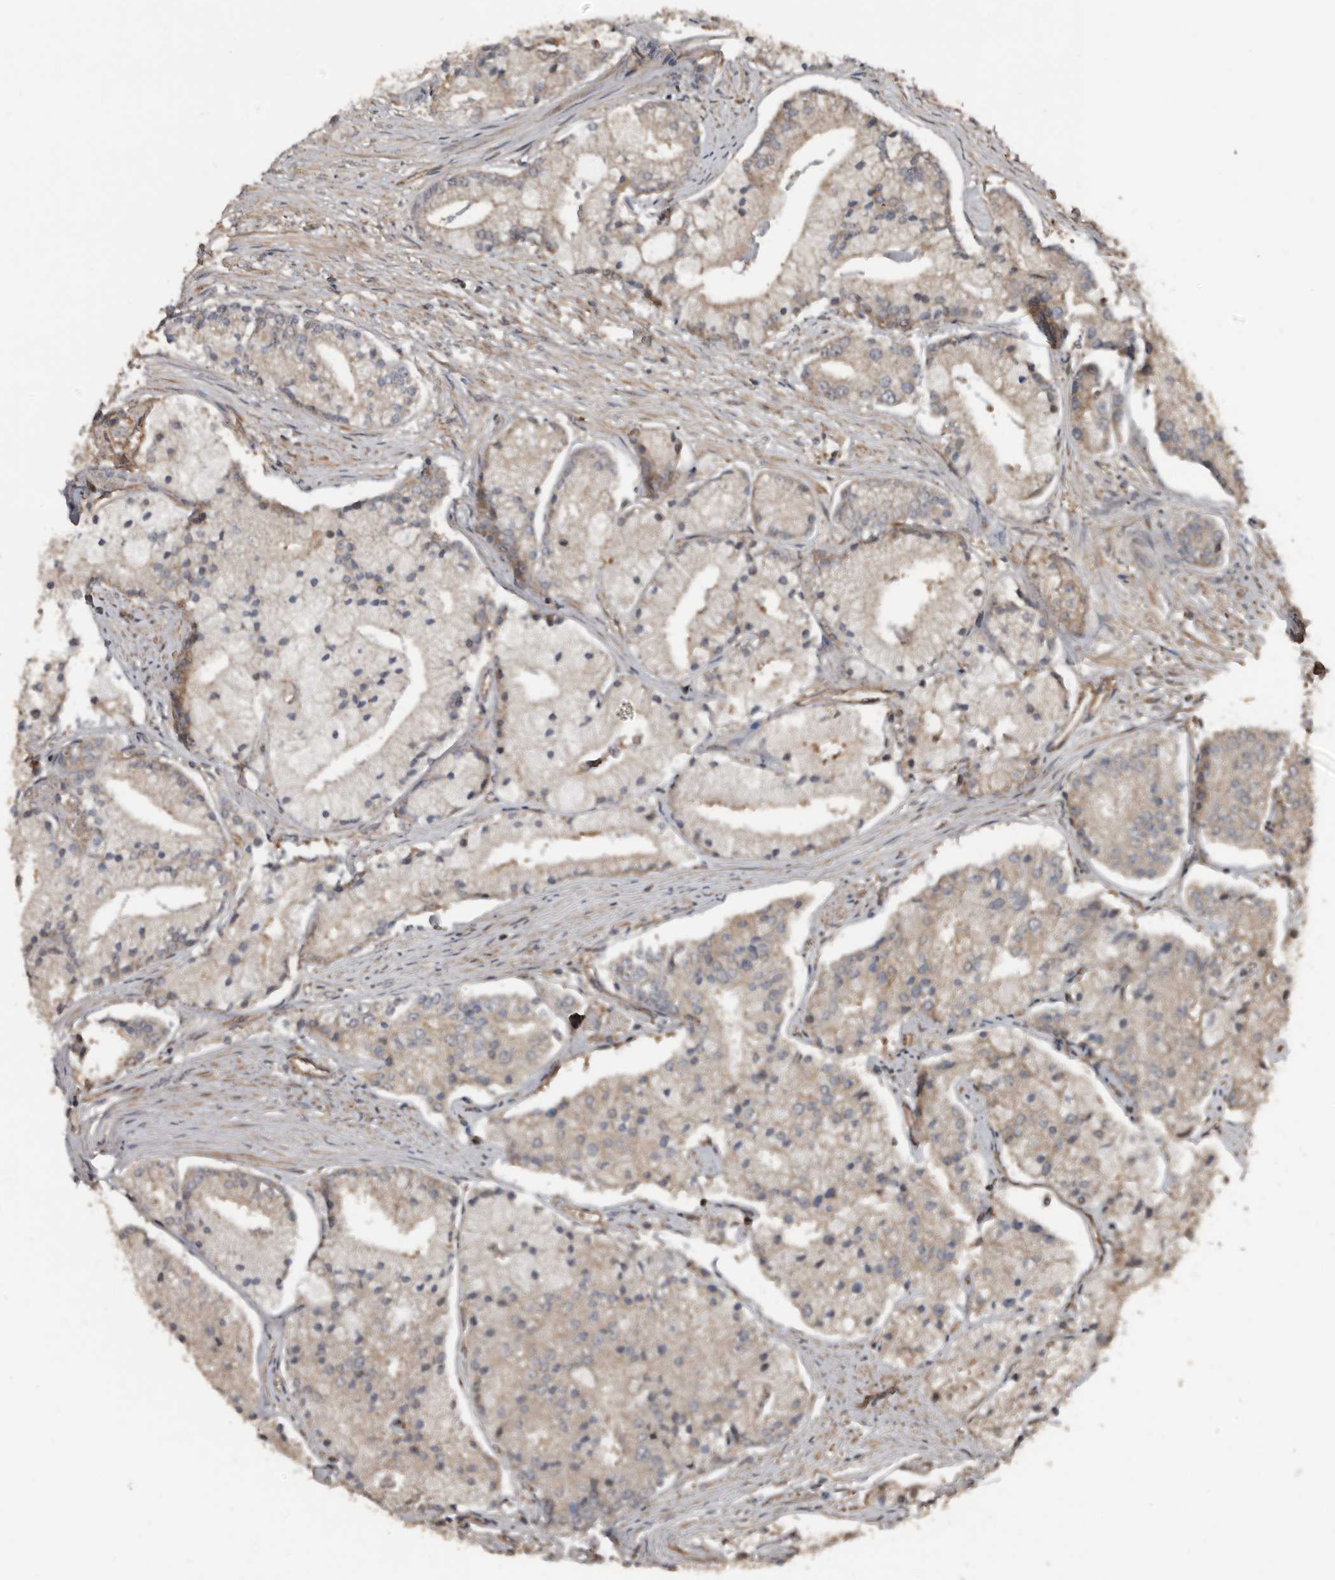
{"staining": {"intensity": "weak", "quantity": "25%-75%", "location": "cytoplasmic/membranous"}, "tissue": "prostate cancer", "cell_type": "Tumor cells", "image_type": "cancer", "snomed": [{"axis": "morphology", "description": "Adenocarcinoma, High grade"}, {"axis": "topography", "description": "Prostate"}], "caption": "Human prostate high-grade adenocarcinoma stained with a brown dye exhibits weak cytoplasmic/membranous positive positivity in approximately 25%-75% of tumor cells.", "gene": "EXOC3L1", "patient": {"sex": "male", "age": 50}}